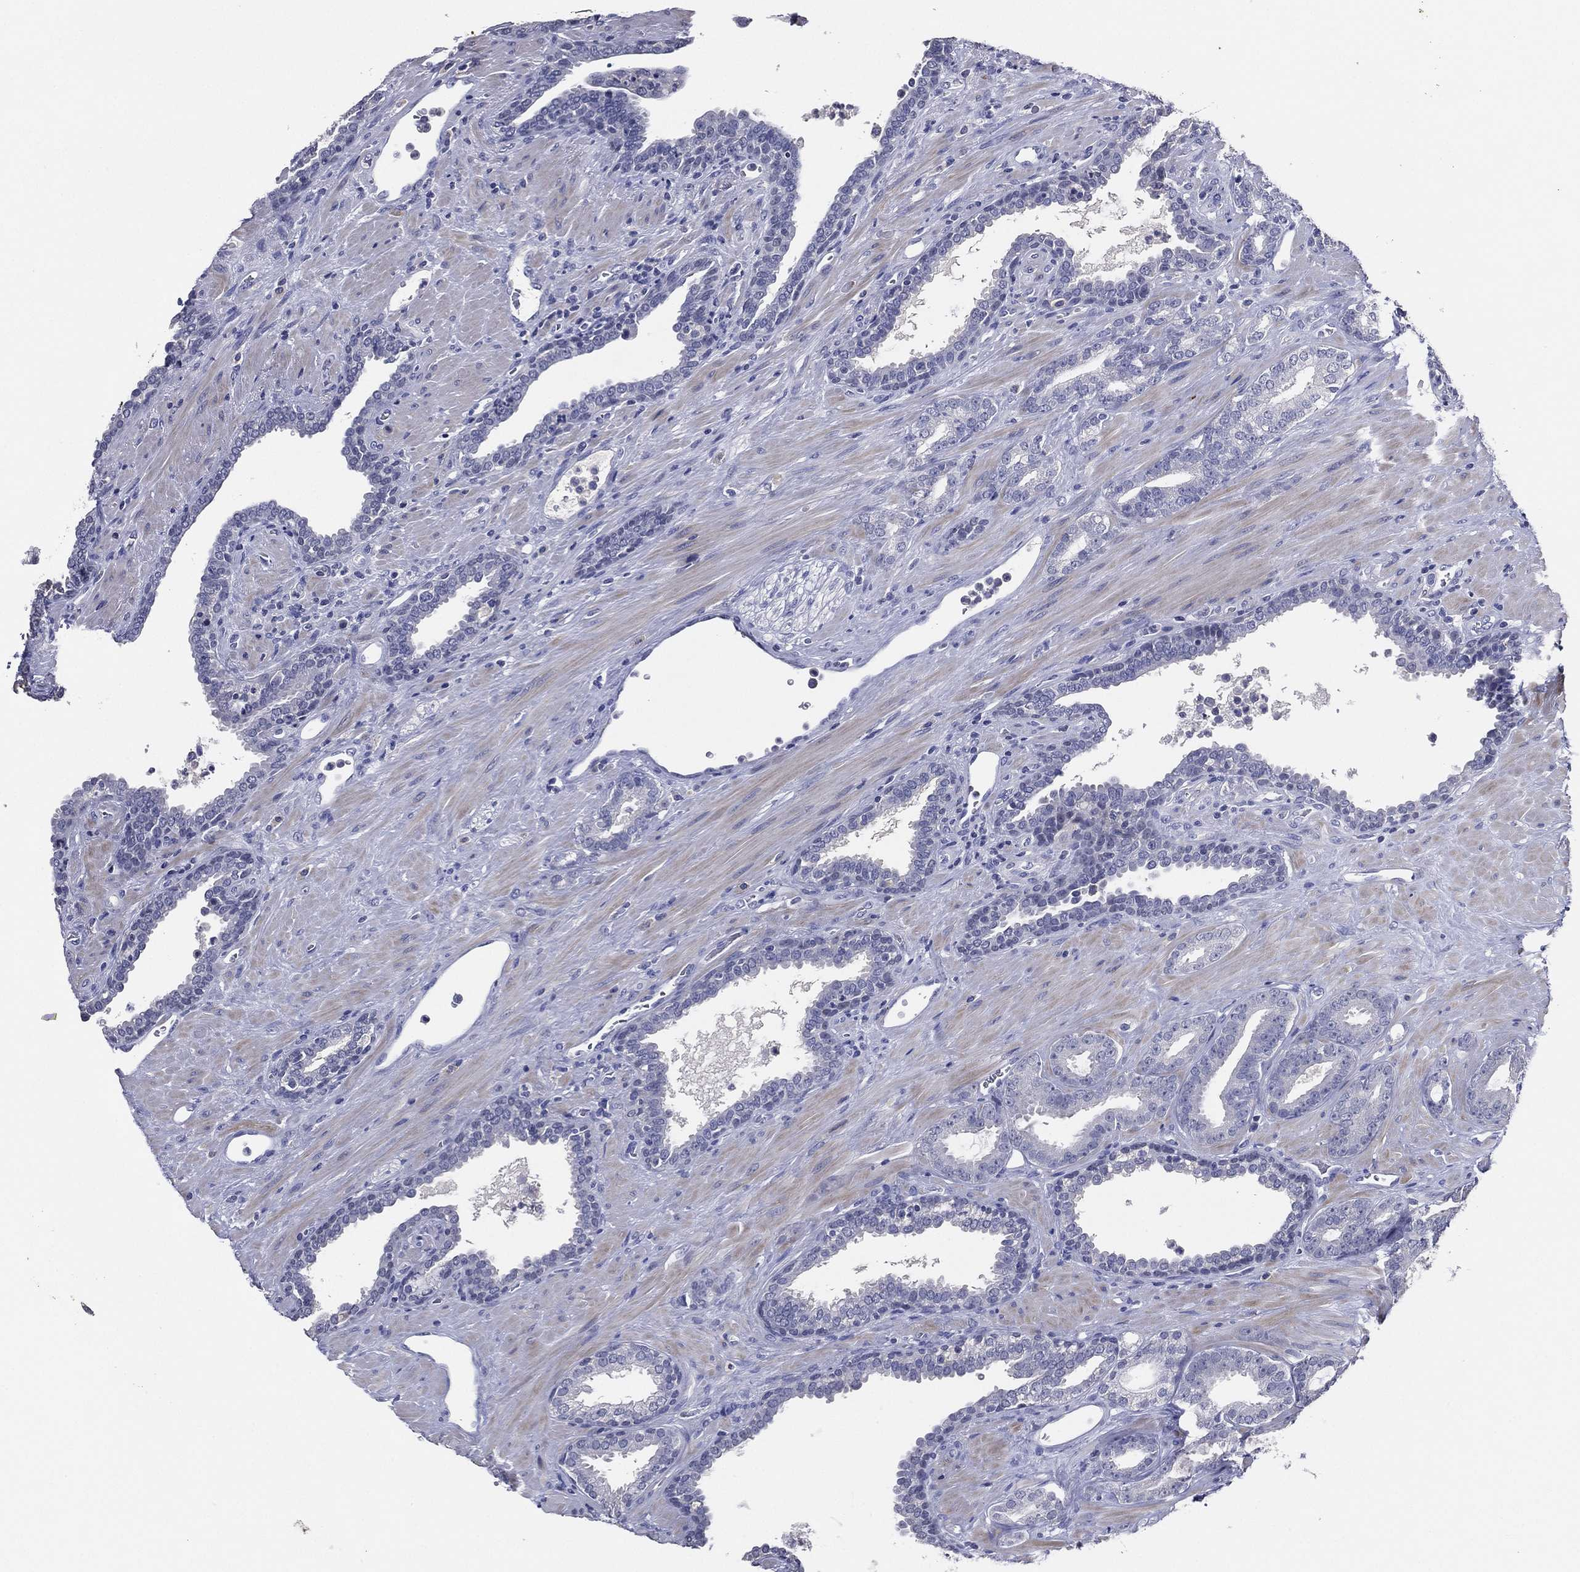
{"staining": {"intensity": "negative", "quantity": "none", "location": "none"}, "tissue": "prostate cancer", "cell_type": "Tumor cells", "image_type": "cancer", "snomed": [{"axis": "morphology", "description": "Adenocarcinoma, Low grade"}, {"axis": "topography", "description": "Prostate"}], "caption": "IHC micrograph of neoplastic tissue: prostate cancer stained with DAB demonstrates no significant protein staining in tumor cells.", "gene": "TFAP2A", "patient": {"sex": "male", "age": 61}}